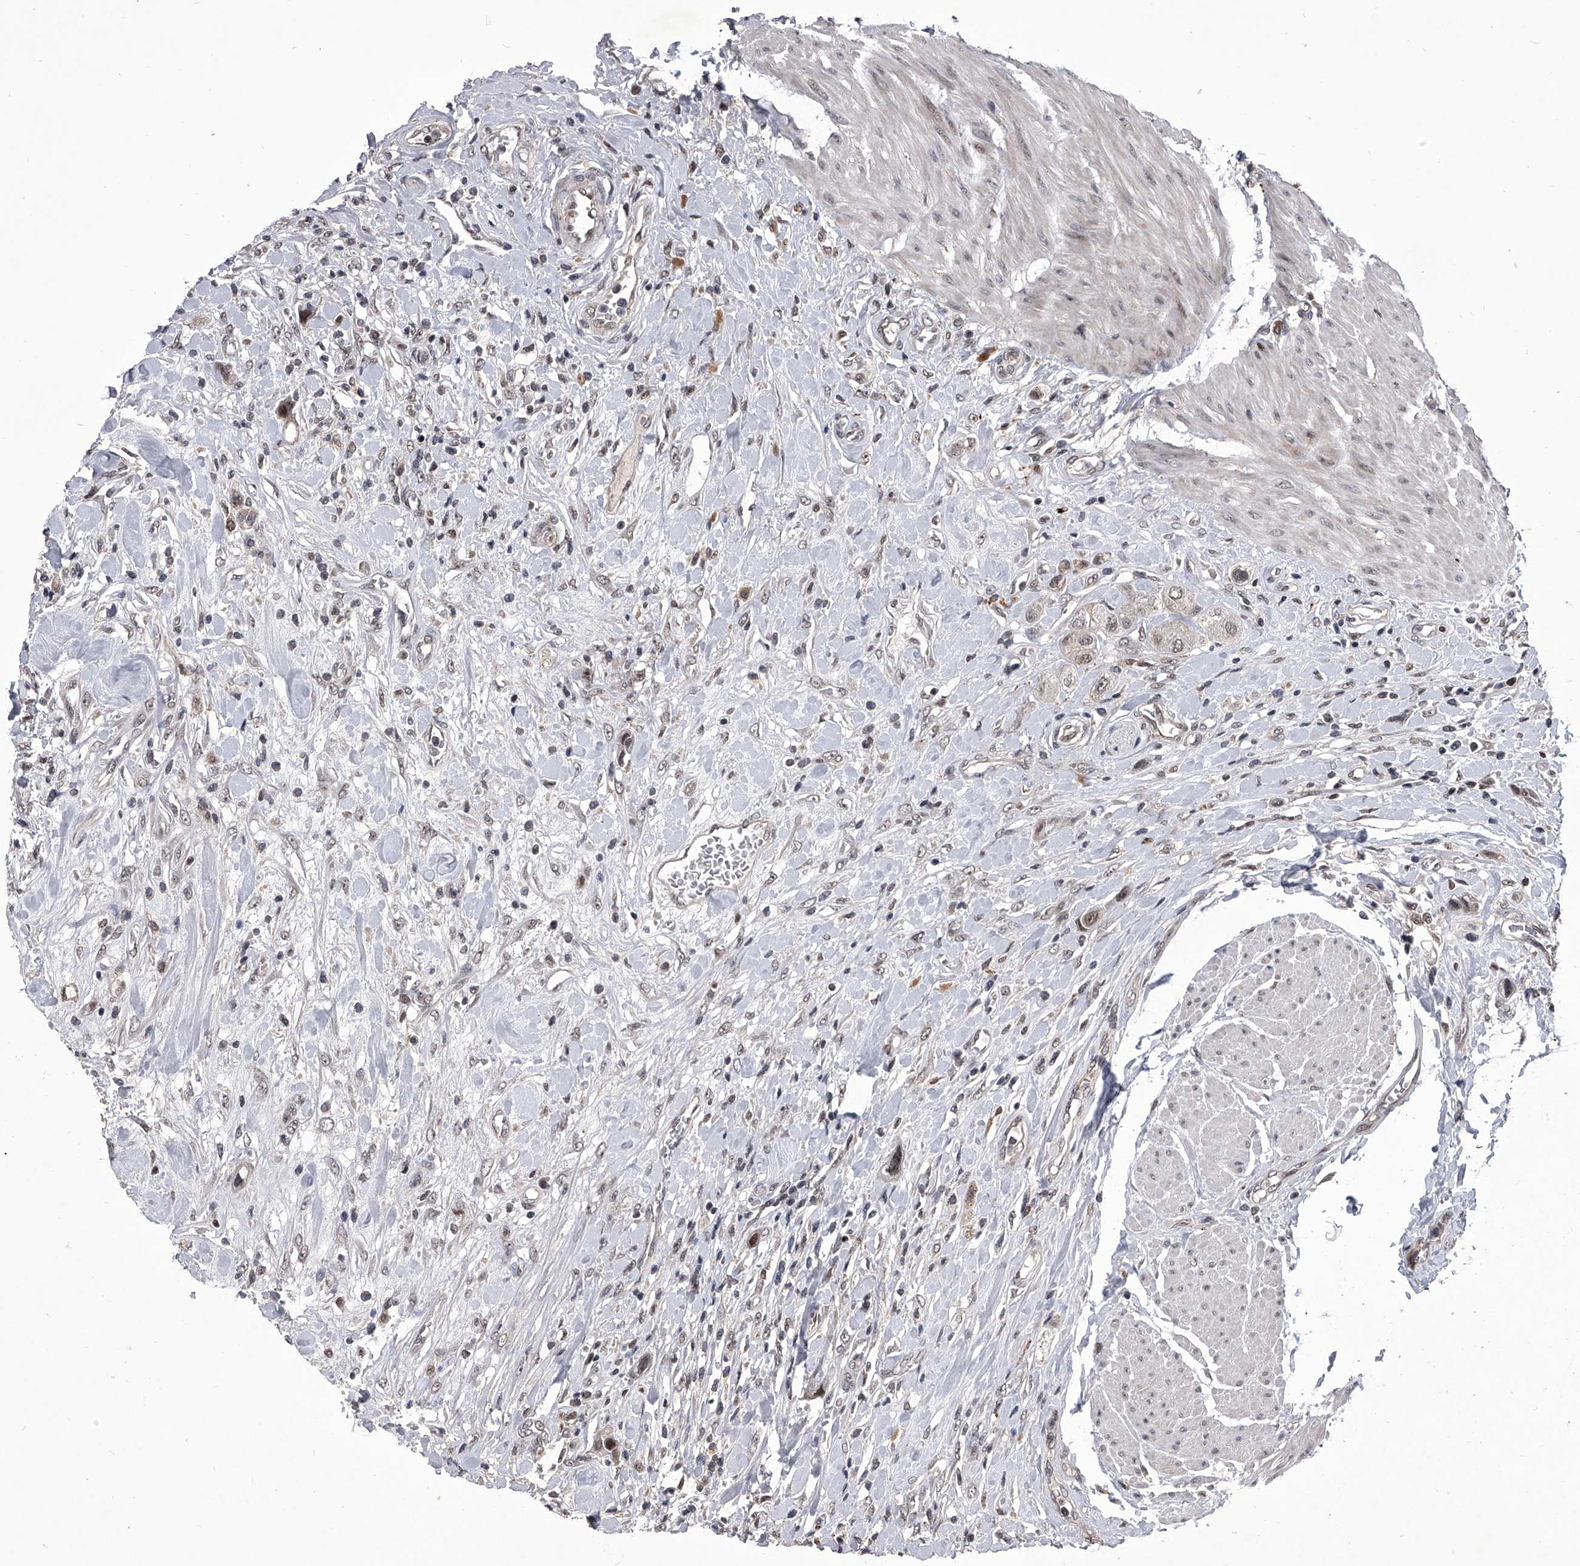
{"staining": {"intensity": "weak", "quantity": "<25%", "location": "nuclear"}, "tissue": "urothelial cancer", "cell_type": "Tumor cells", "image_type": "cancer", "snomed": [{"axis": "morphology", "description": "Urothelial carcinoma, High grade"}, {"axis": "topography", "description": "Urinary bladder"}], "caption": "Tumor cells show no significant positivity in urothelial carcinoma (high-grade).", "gene": "CMTR1", "patient": {"sex": "male", "age": 50}}